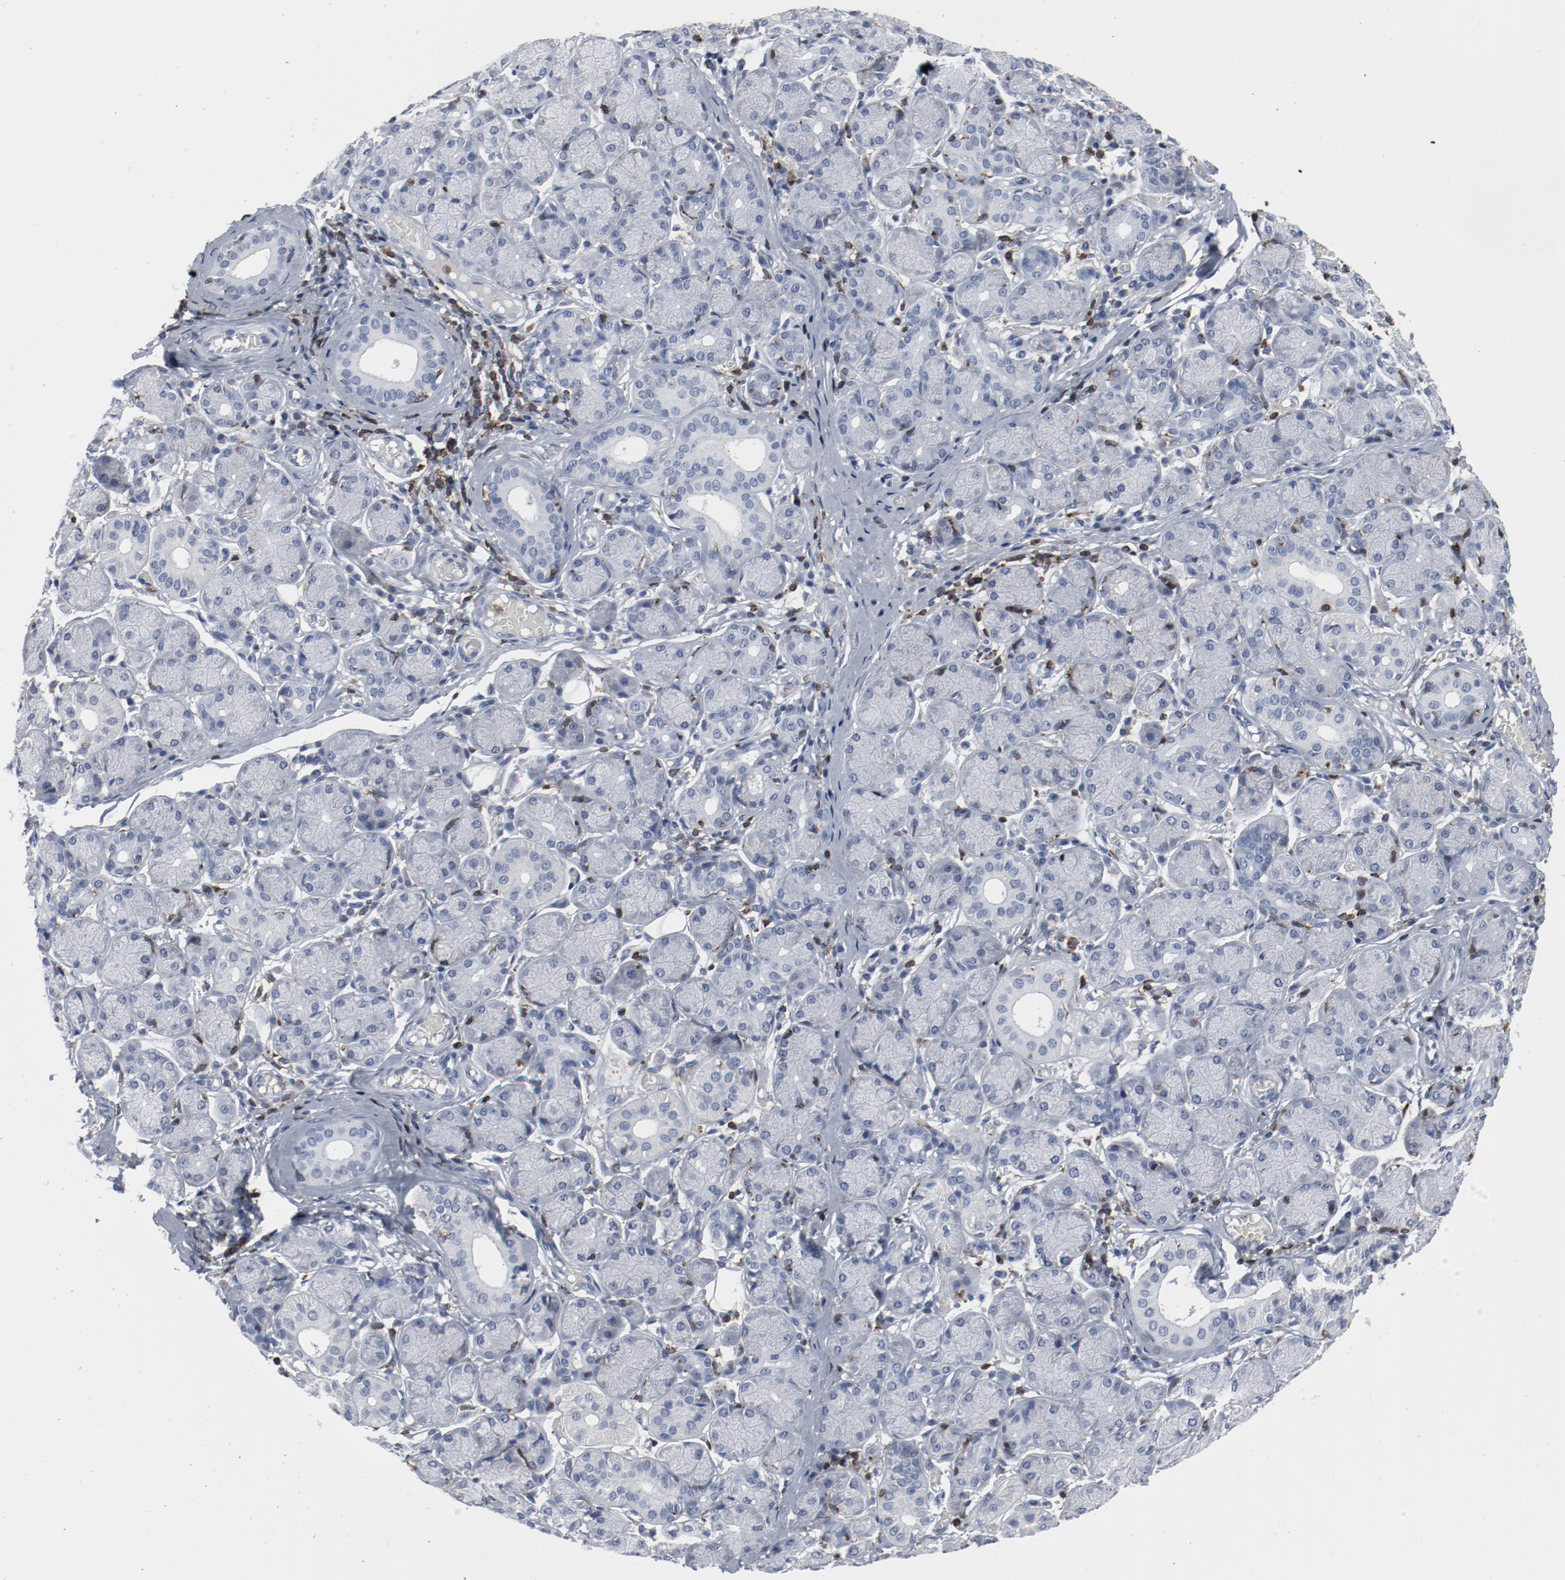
{"staining": {"intensity": "negative", "quantity": "none", "location": "none"}, "tissue": "salivary gland", "cell_type": "Glandular cells", "image_type": "normal", "snomed": [{"axis": "morphology", "description": "Normal tissue, NOS"}, {"axis": "topography", "description": "Salivary gland"}], "caption": "IHC histopathology image of normal human salivary gland stained for a protein (brown), which exhibits no staining in glandular cells.", "gene": "LCP2", "patient": {"sex": "female", "age": 24}}